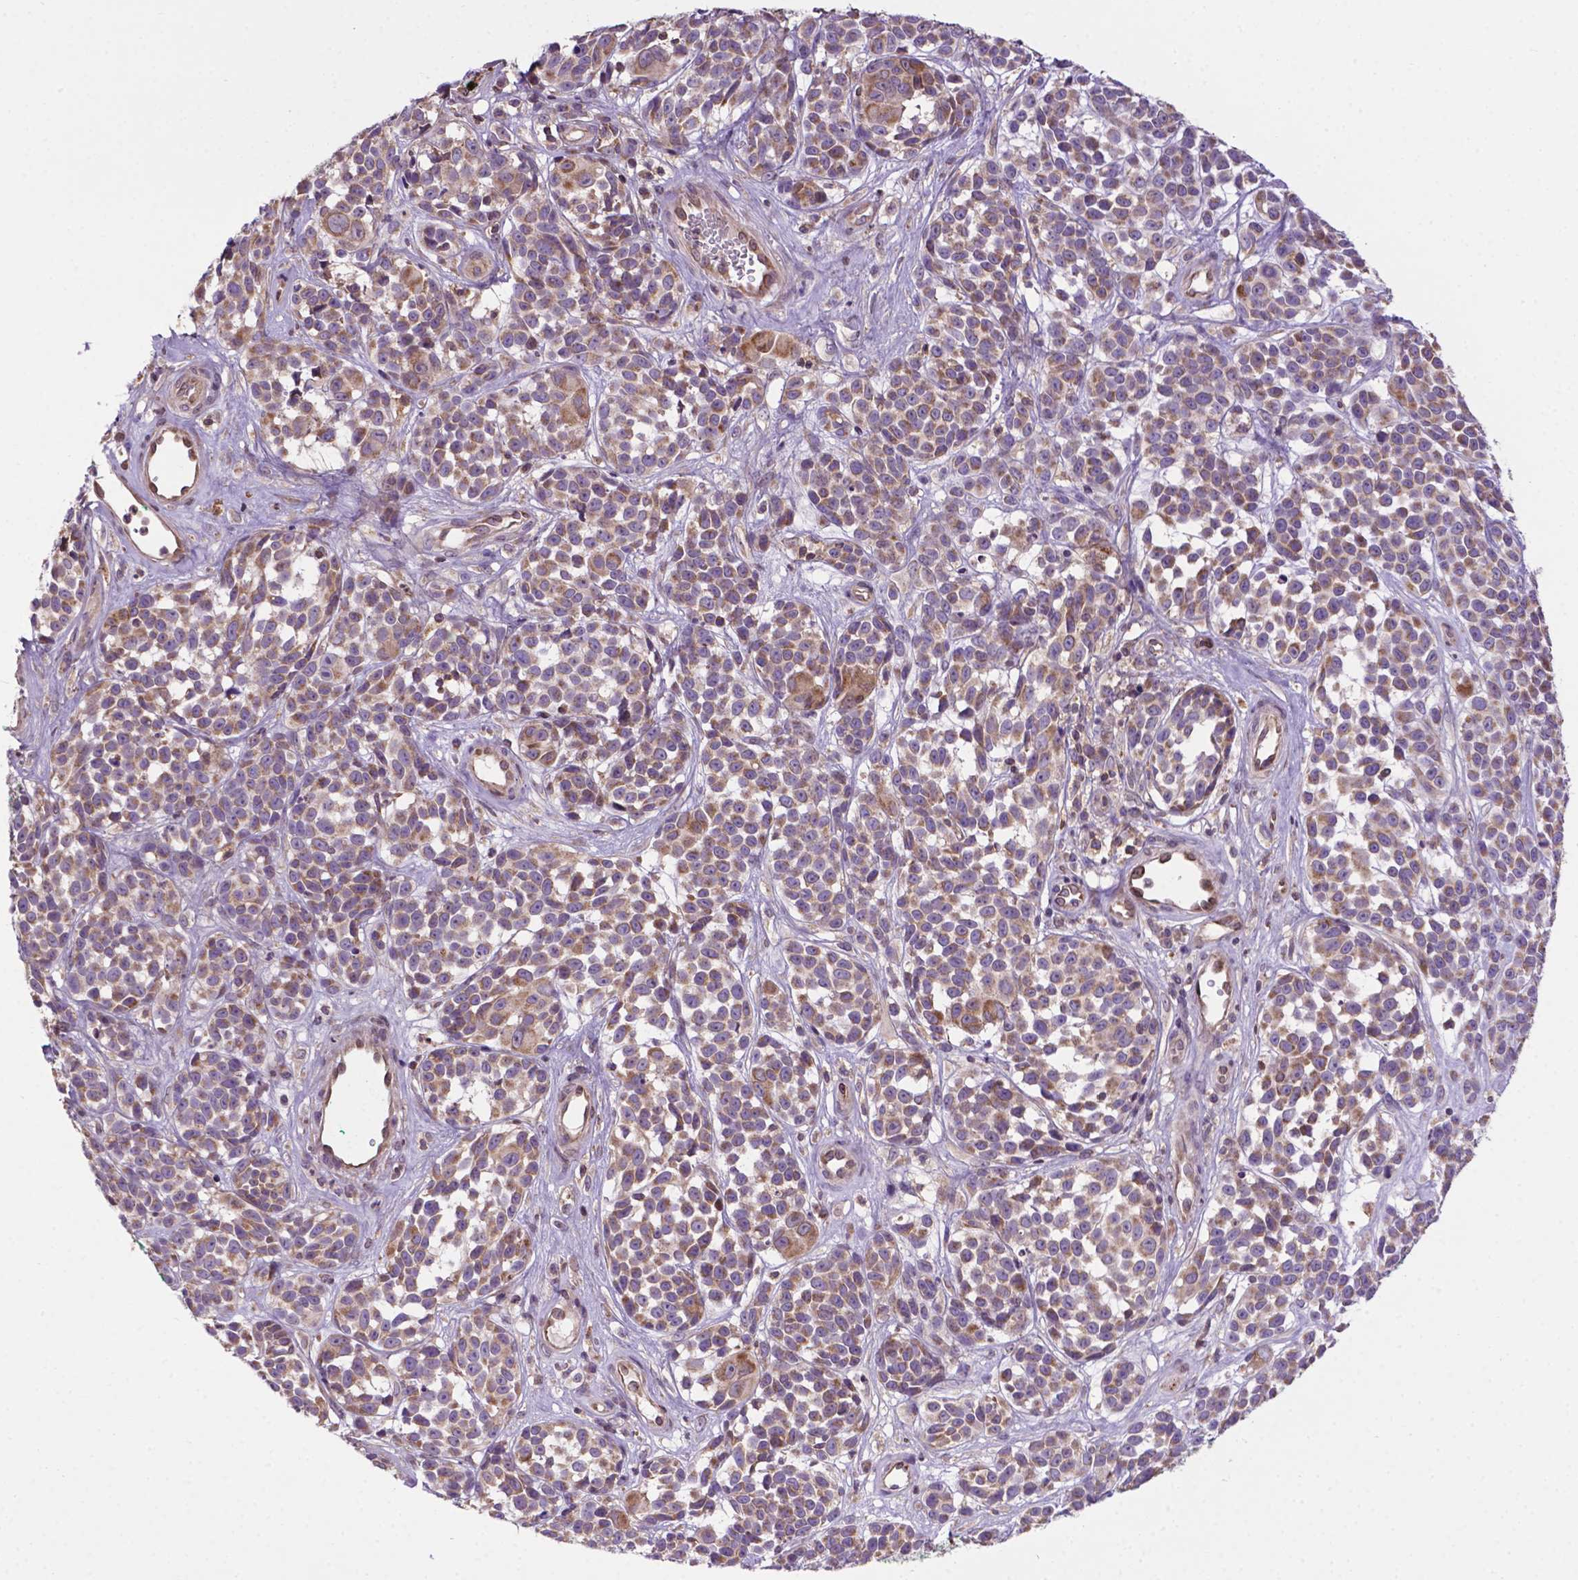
{"staining": {"intensity": "weak", "quantity": "25%-75%", "location": "cytoplasmic/membranous"}, "tissue": "melanoma", "cell_type": "Tumor cells", "image_type": "cancer", "snomed": [{"axis": "morphology", "description": "Malignant melanoma, NOS"}, {"axis": "topography", "description": "Skin"}], "caption": "An image of human malignant melanoma stained for a protein exhibits weak cytoplasmic/membranous brown staining in tumor cells.", "gene": "SPNS2", "patient": {"sex": "female", "age": 88}}